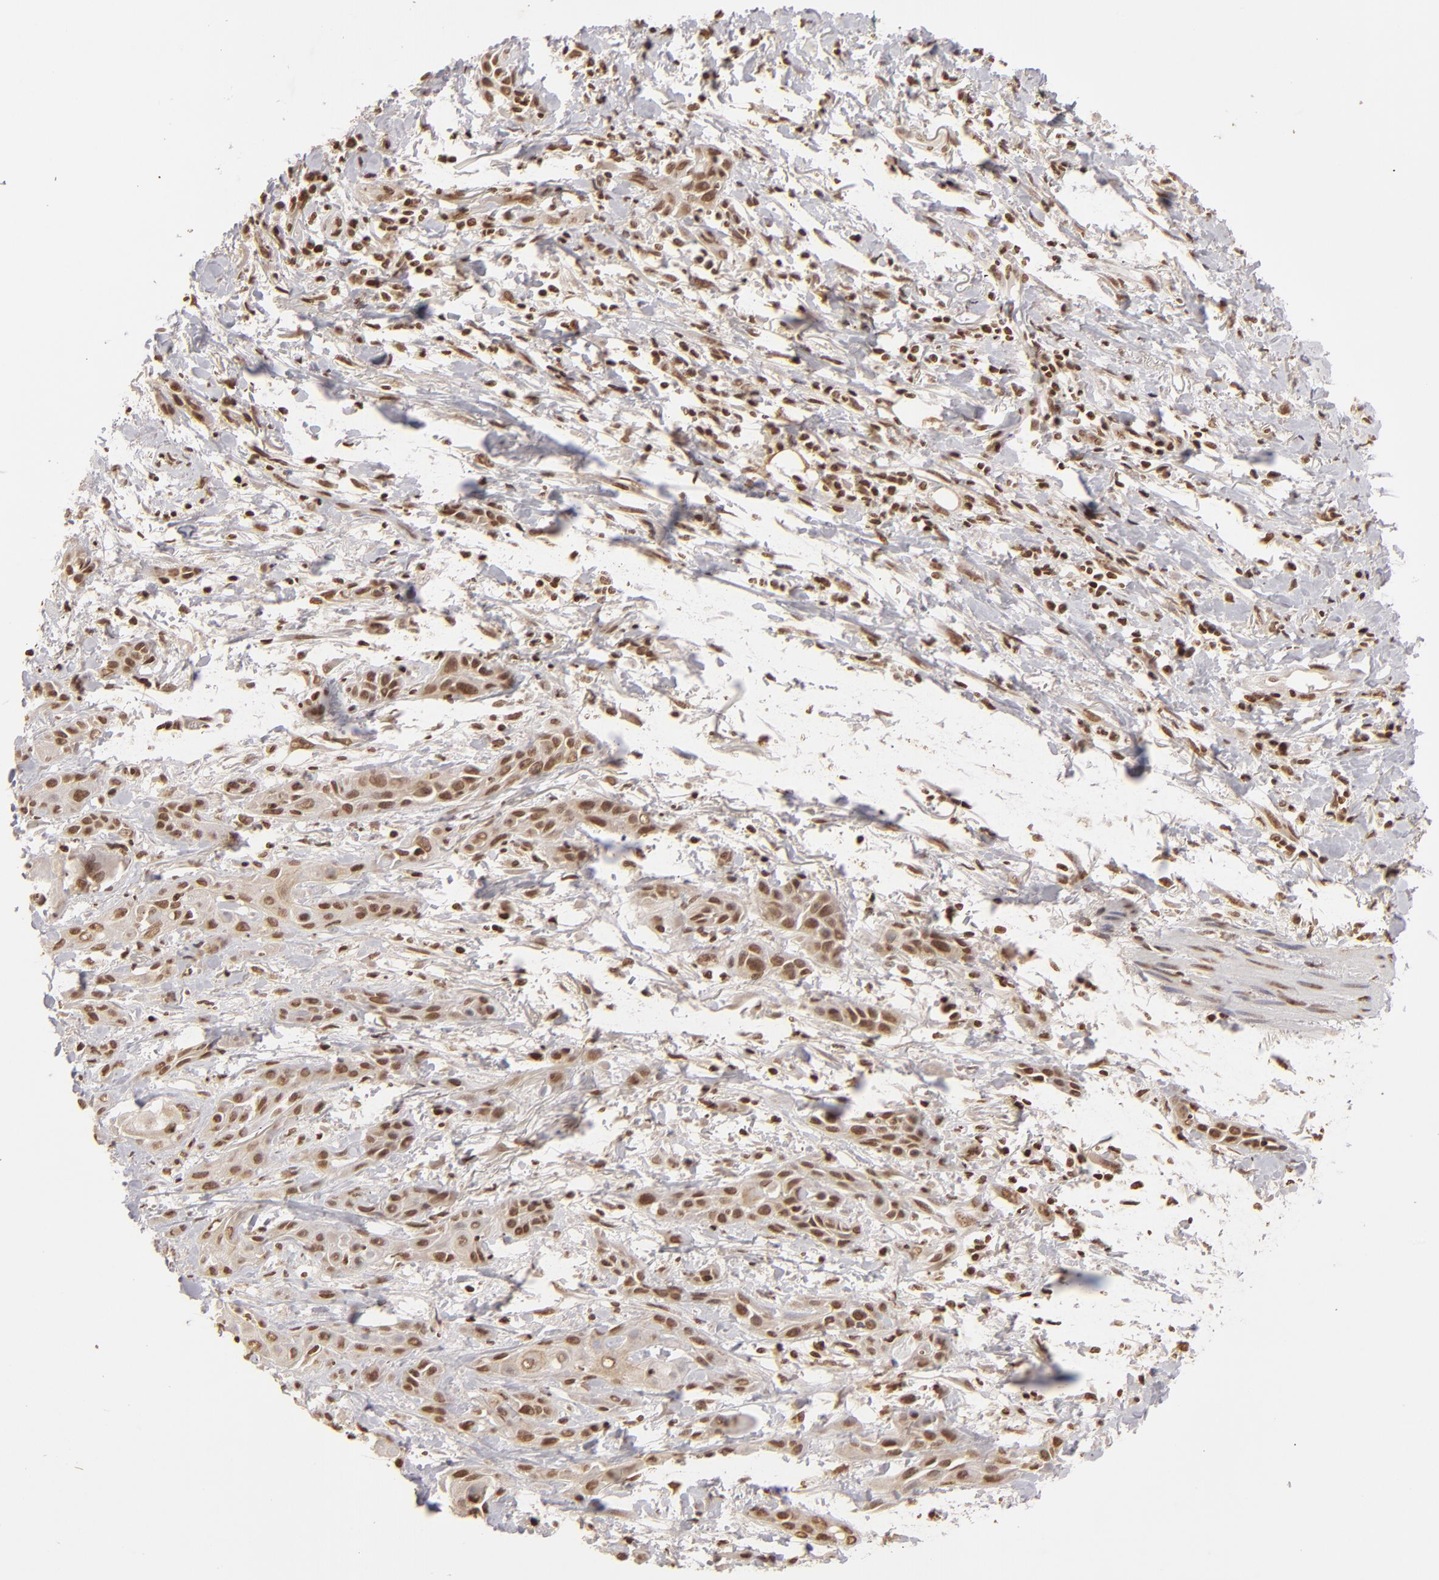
{"staining": {"intensity": "strong", "quantity": ">75%", "location": "nuclear"}, "tissue": "skin cancer", "cell_type": "Tumor cells", "image_type": "cancer", "snomed": [{"axis": "morphology", "description": "Squamous cell carcinoma, NOS"}, {"axis": "topography", "description": "Skin"}, {"axis": "topography", "description": "Anal"}], "caption": "Immunohistochemistry (IHC) micrograph of neoplastic tissue: skin cancer stained using immunohistochemistry (IHC) exhibits high levels of strong protein expression localized specifically in the nuclear of tumor cells, appearing as a nuclear brown color.", "gene": "CUL3", "patient": {"sex": "male", "age": 64}}